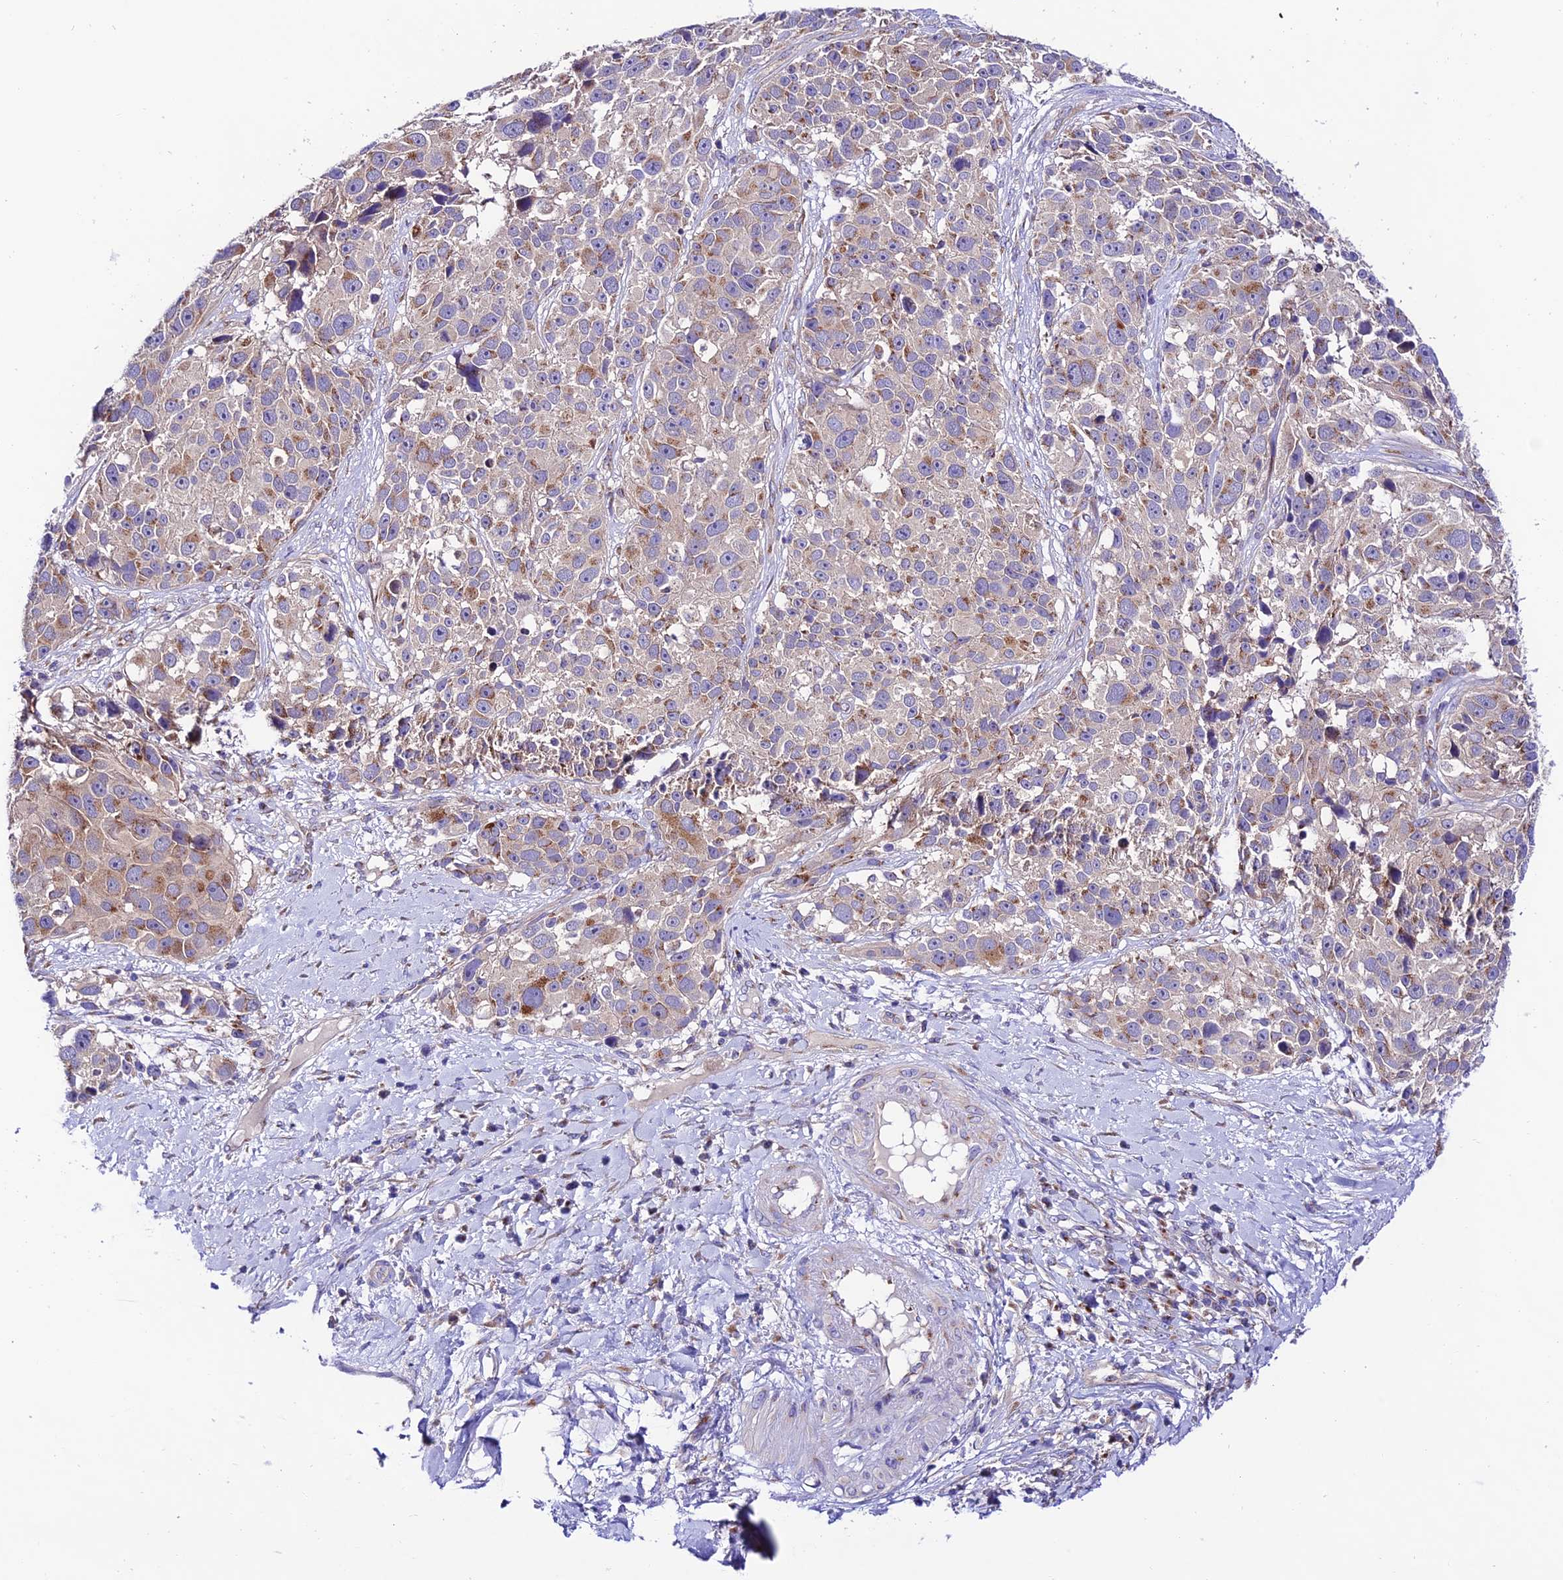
{"staining": {"intensity": "moderate", "quantity": "25%-75%", "location": "cytoplasmic/membranous"}, "tissue": "melanoma", "cell_type": "Tumor cells", "image_type": "cancer", "snomed": [{"axis": "morphology", "description": "Malignant melanoma, NOS"}, {"axis": "topography", "description": "Skin"}], "caption": "Melanoma tissue shows moderate cytoplasmic/membranous staining in about 25%-75% of tumor cells, visualized by immunohistochemistry.", "gene": "LACTB2", "patient": {"sex": "male", "age": 84}}